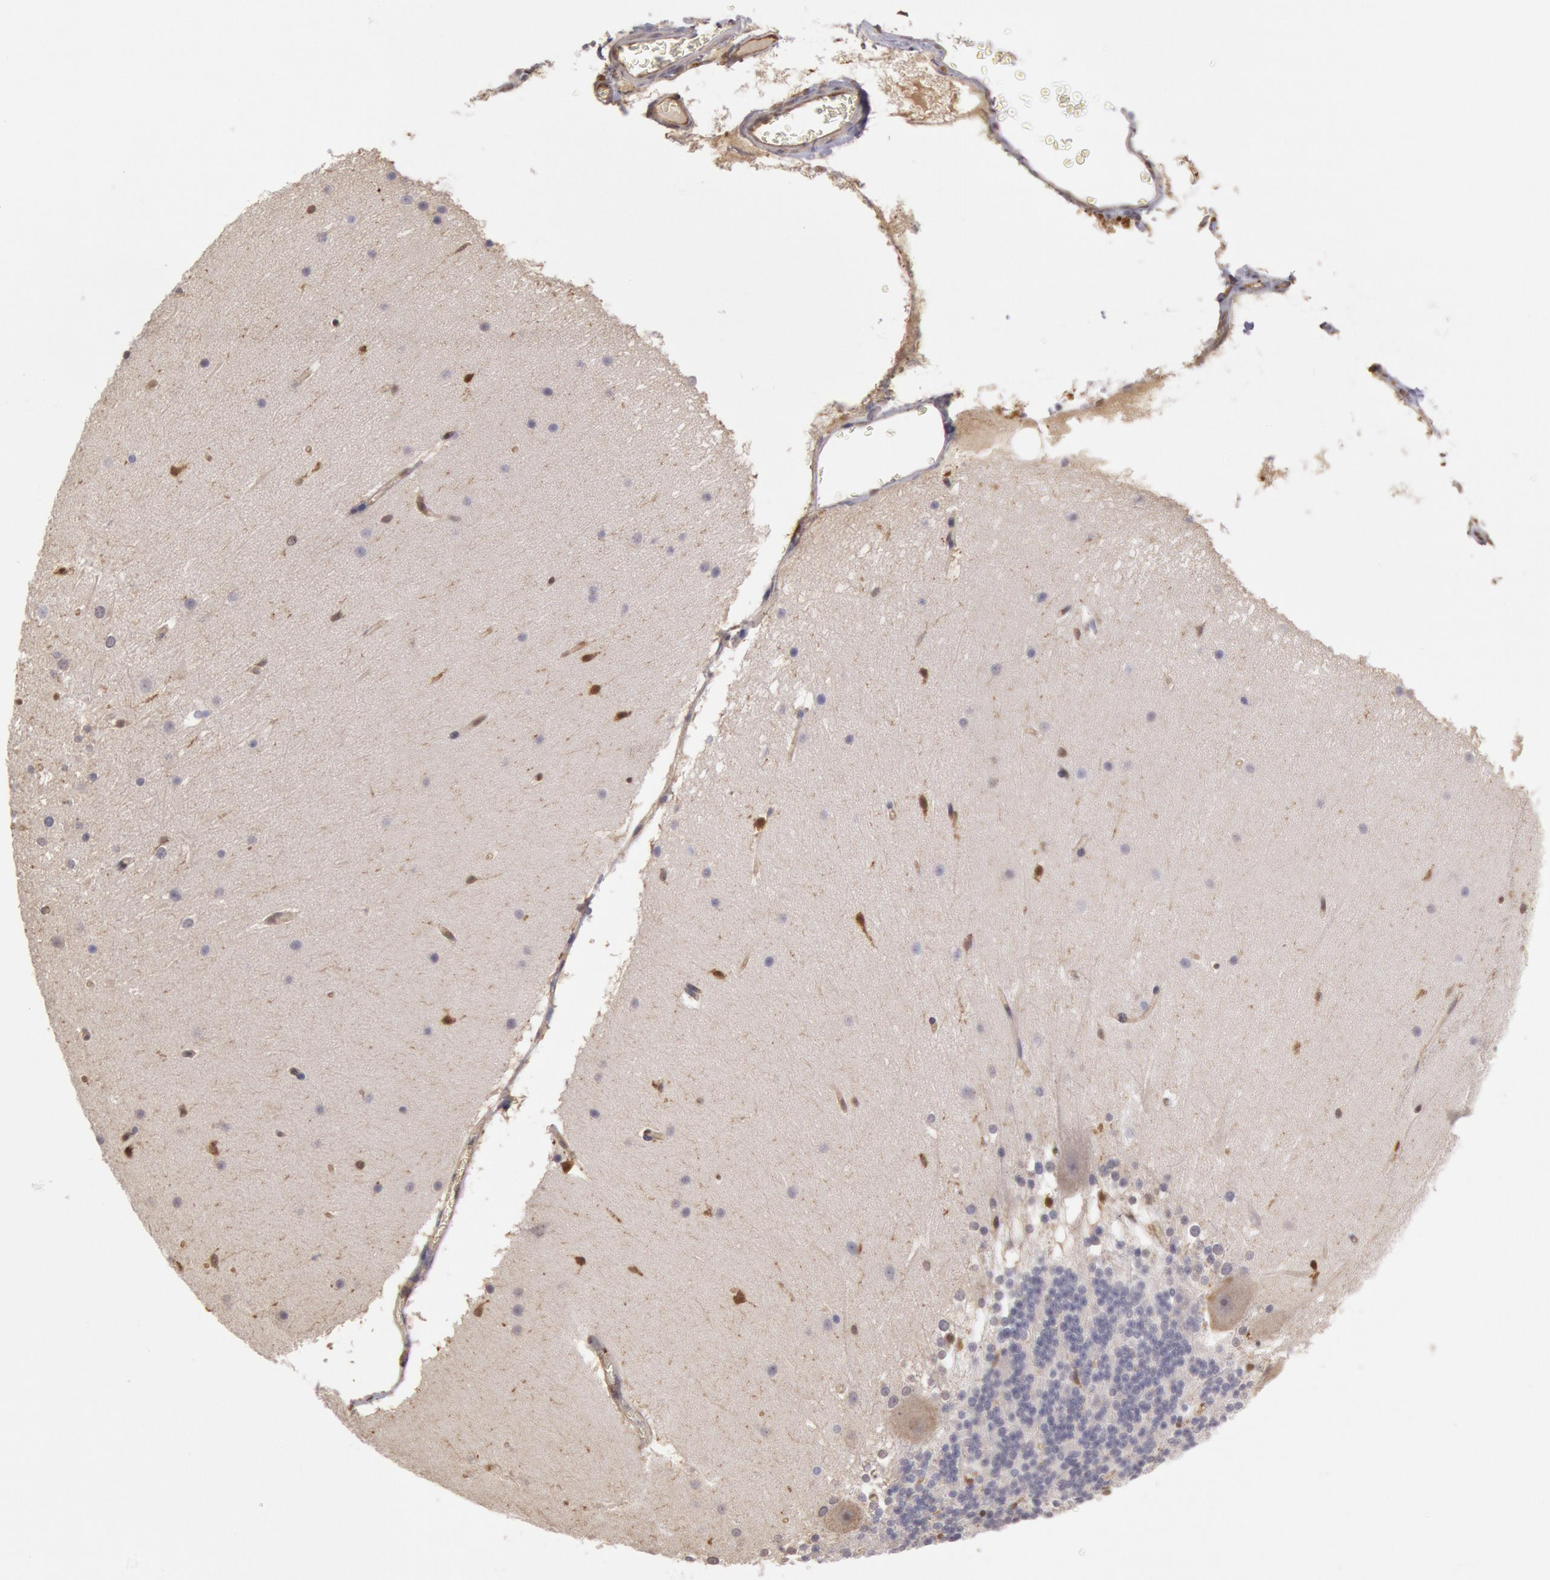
{"staining": {"intensity": "moderate", "quantity": "<25%", "location": "cytoplasmic/membranous"}, "tissue": "cerebellum", "cell_type": "Cells in granular layer", "image_type": "normal", "snomed": [{"axis": "morphology", "description": "Normal tissue, NOS"}, {"axis": "topography", "description": "Cerebellum"}], "caption": "The micrograph displays immunohistochemical staining of normal cerebellum. There is moderate cytoplasmic/membranous positivity is seen in about <25% of cells in granular layer.", "gene": "CCDC50", "patient": {"sex": "female", "age": 19}}